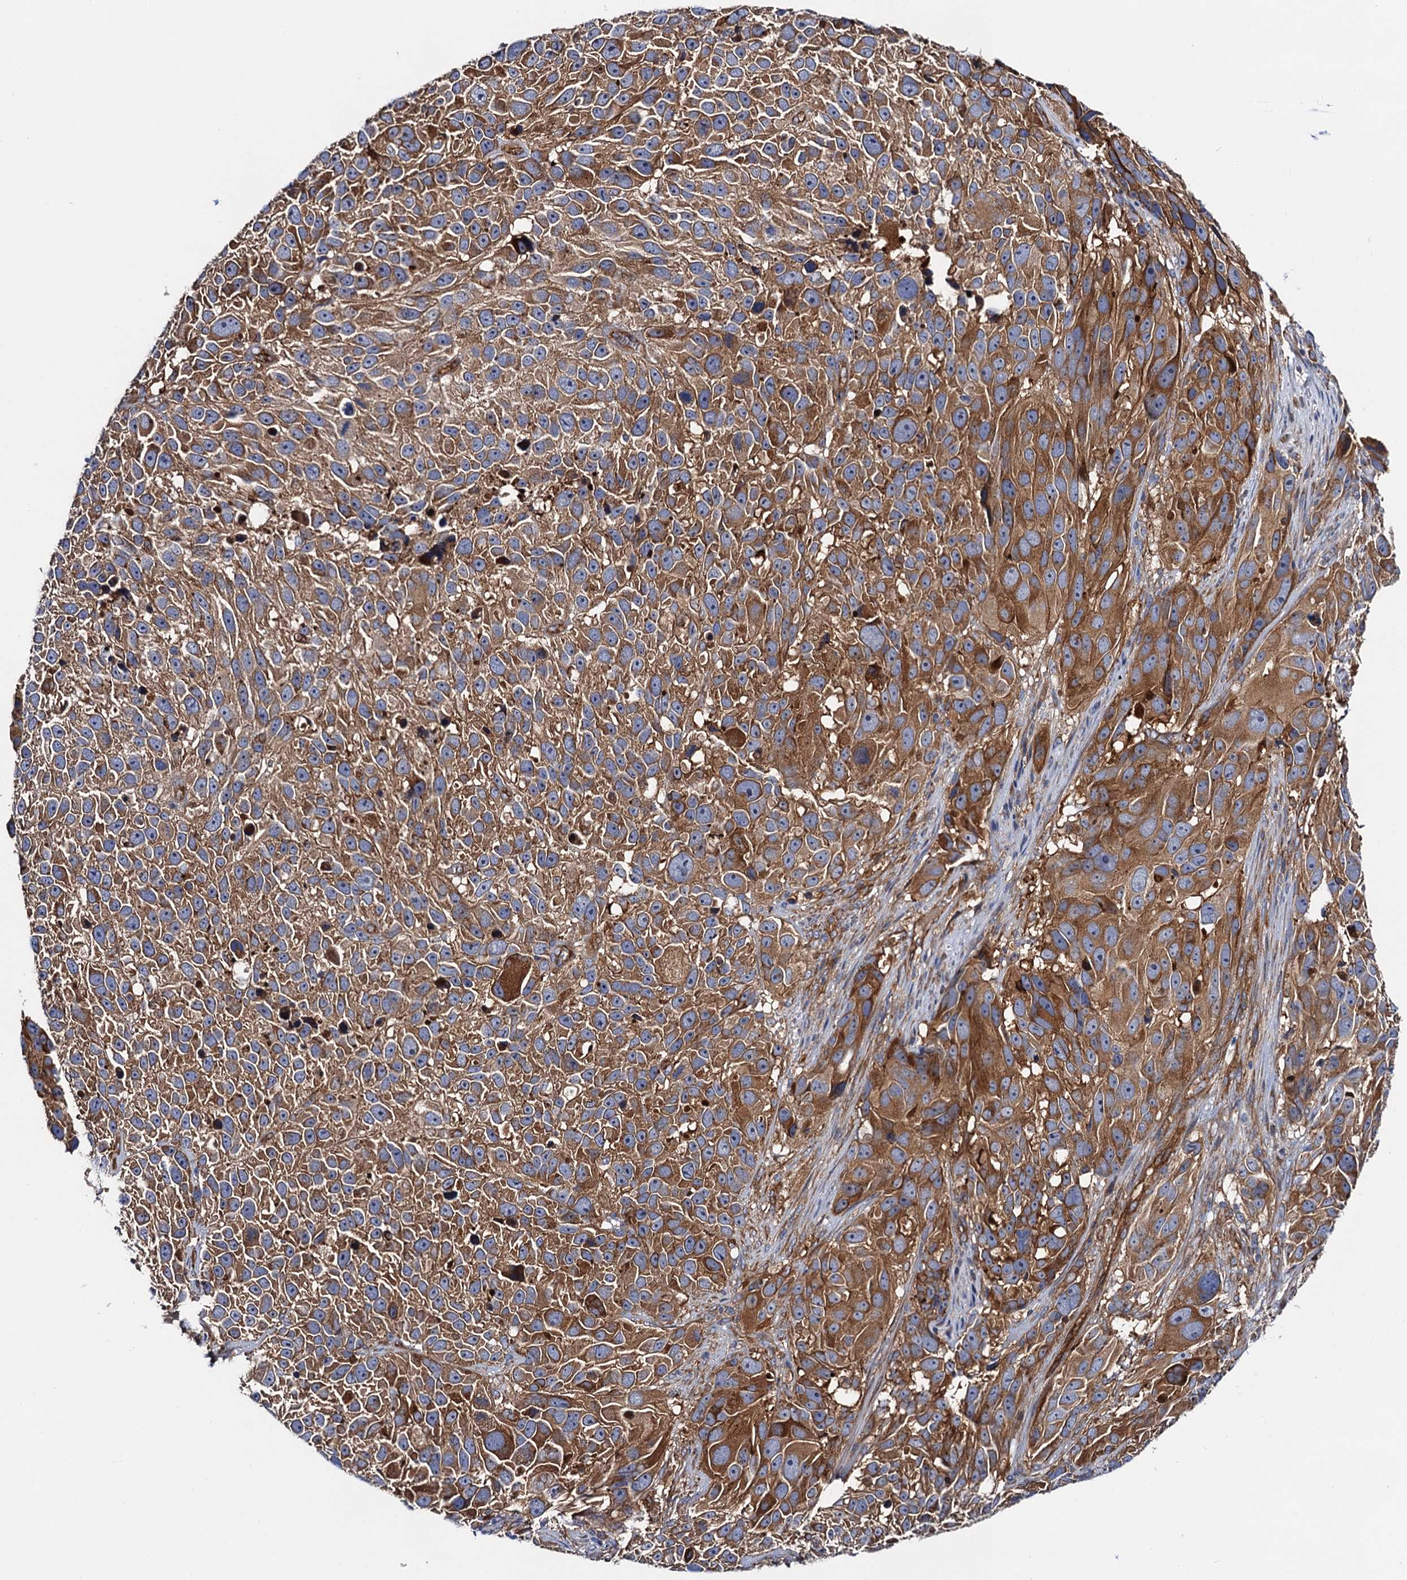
{"staining": {"intensity": "moderate", "quantity": ">75%", "location": "cytoplasmic/membranous"}, "tissue": "melanoma", "cell_type": "Tumor cells", "image_type": "cancer", "snomed": [{"axis": "morphology", "description": "Malignant melanoma, NOS"}, {"axis": "topography", "description": "Skin"}], "caption": "Human malignant melanoma stained with a protein marker reveals moderate staining in tumor cells.", "gene": "MRPL48", "patient": {"sex": "male", "age": 84}}